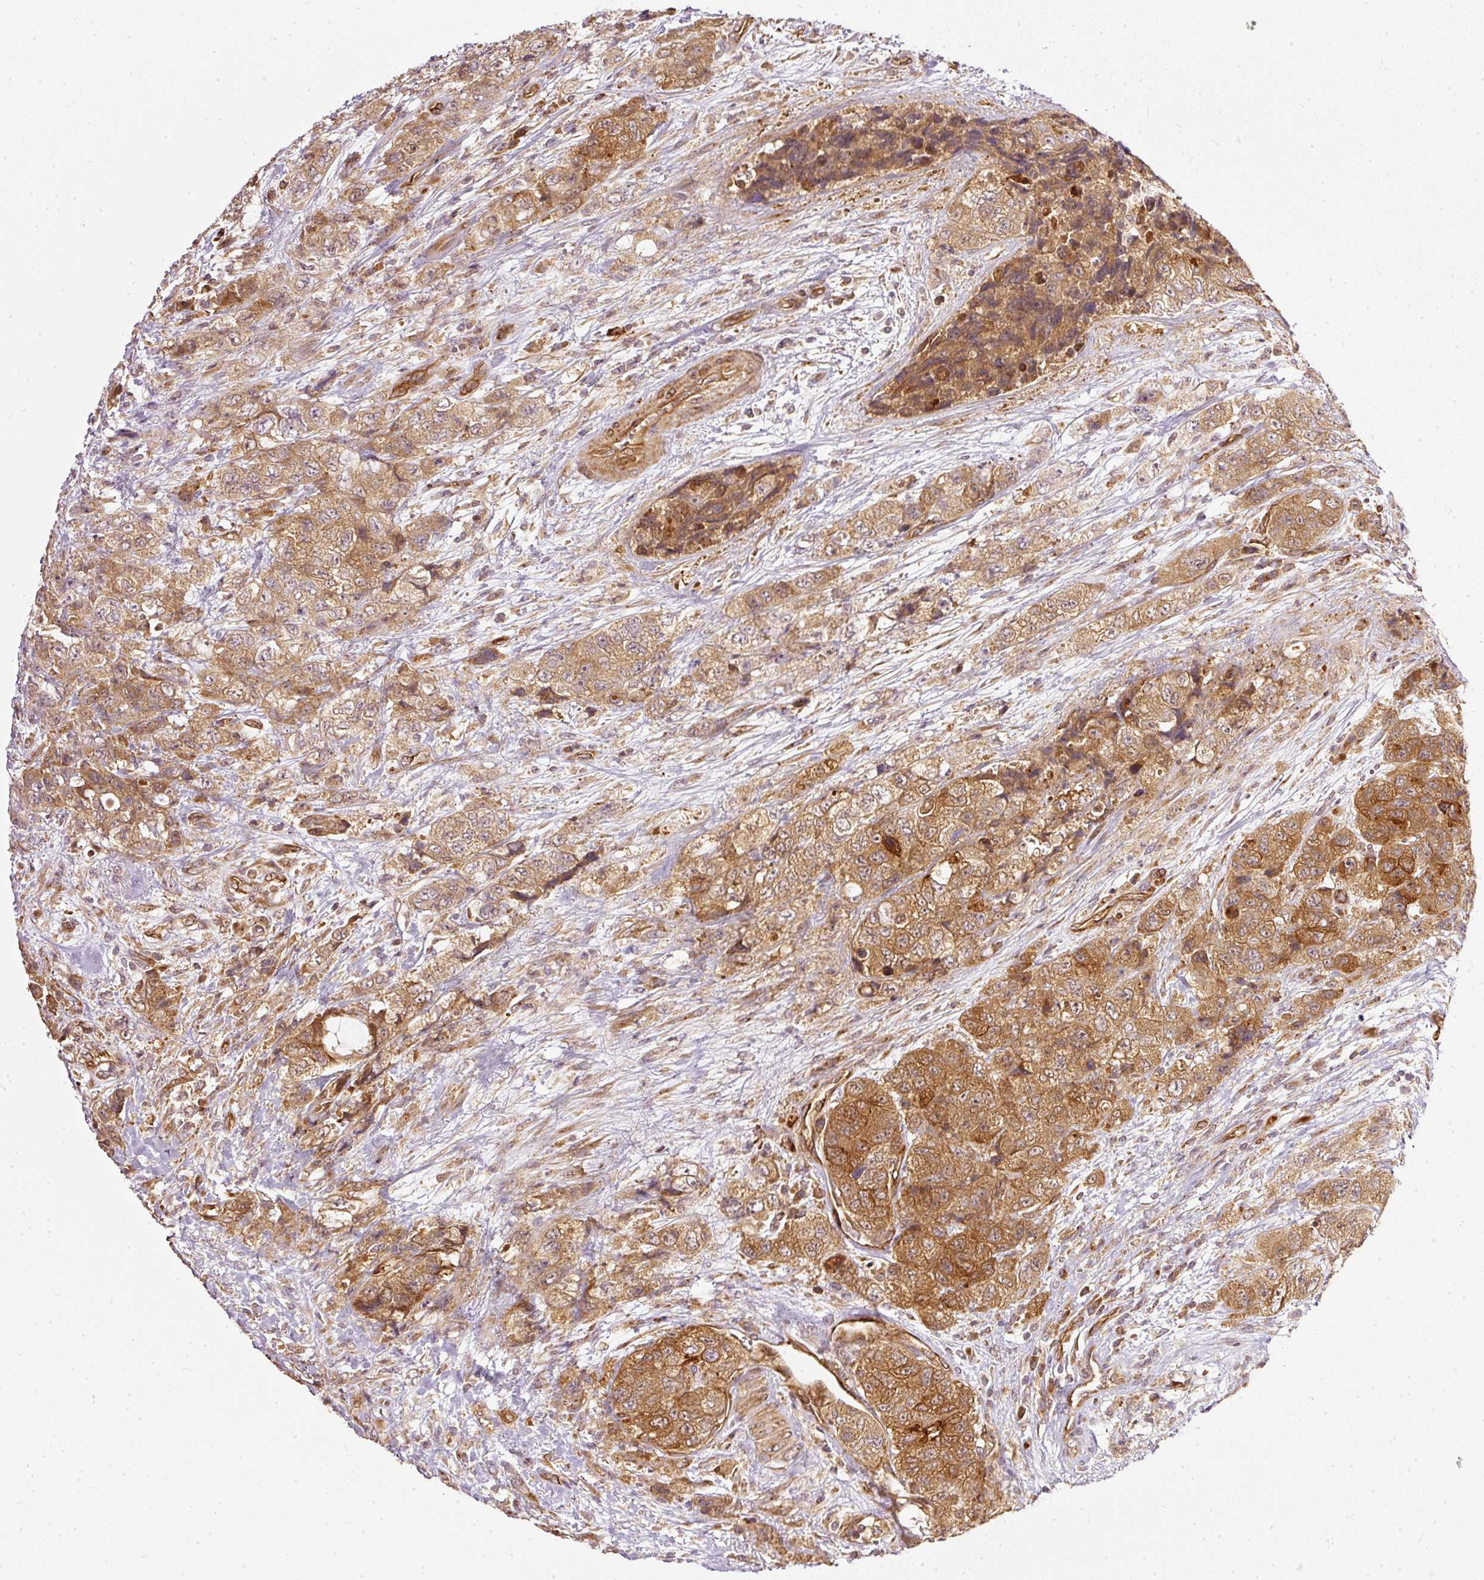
{"staining": {"intensity": "strong", "quantity": ">75%", "location": "cytoplasmic/membranous"}, "tissue": "urothelial cancer", "cell_type": "Tumor cells", "image_type": "cancer", "snomed": [{"axis": "morphology", "description": "Urothelial carcinoma, High grade"}, {"axis": "topography", "description": "Urinary bladder"}], "caption": "IHC of human urothelial carcinoma (high-grade) reveals high levels of strong cytoplasmic/membranous staining in about >75% of tumor cells. (brown staining indicates protein expression, while blue staining denotes nuclei).", "gene": "MIF4GD", "patient": {"sex": "female", "age": 78}}